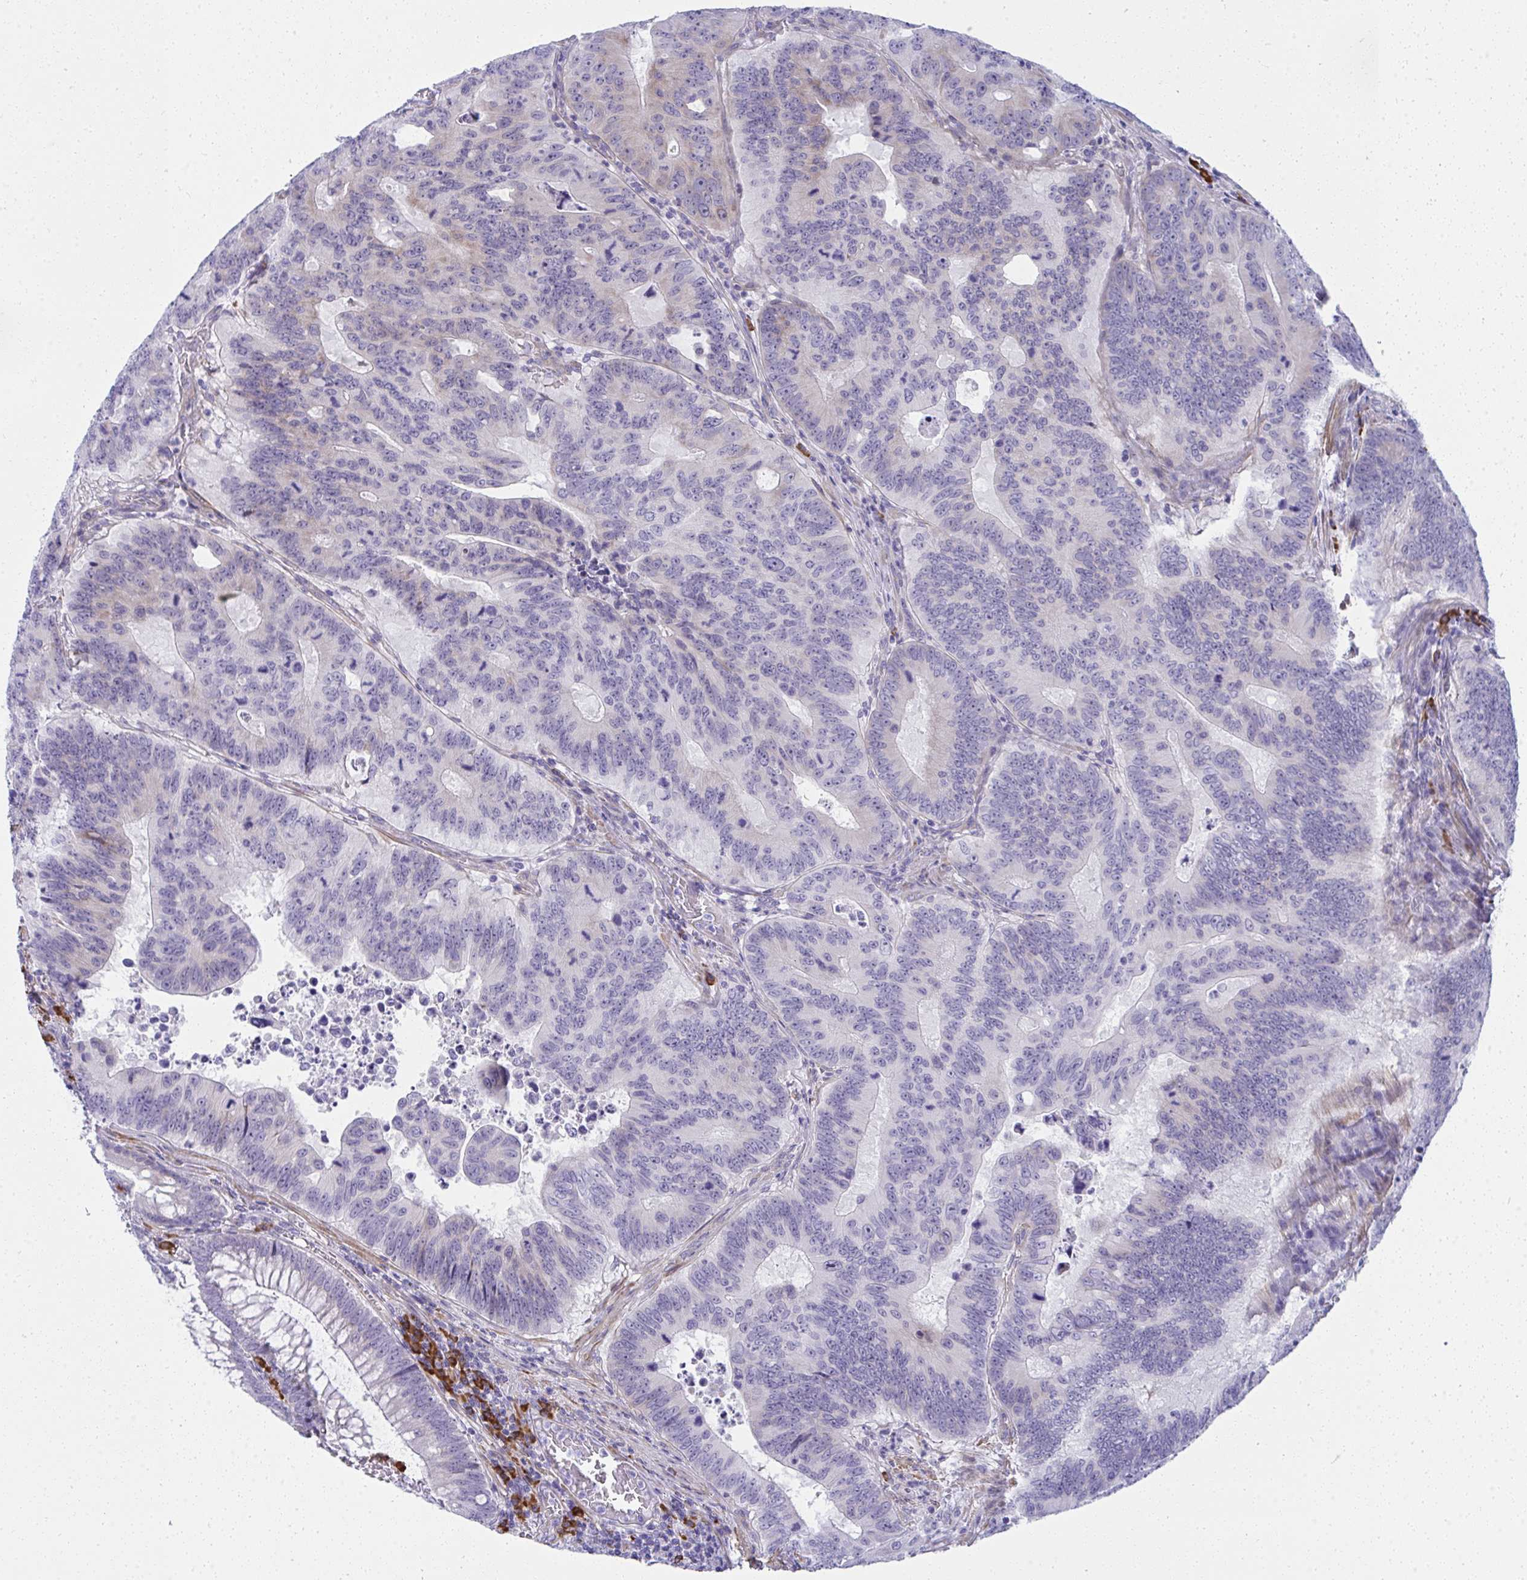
{"staining": {"intensity": "negative", "quantity": "none", "location": "none"}, "tissue": "colorectal cancer", "cell_type": "Tumor cells", "image_type": "cancer", "snomed": [{"axis": "morphology", "description": "Adenocarcinoma, NOS"}, {"axis": "topography", "description": "Colon"}], "caption": "Photomicrograph shows no significant protein positivity in tumor cells of colorectal cancer (adenocarcinoma). (Brightfield microscopy of DAB (3,3'-diaminobenzidine) immunohistochemistry at high magnification).", "gene": "PUS7L", "patient": {"sex": "male", "age": 62}}